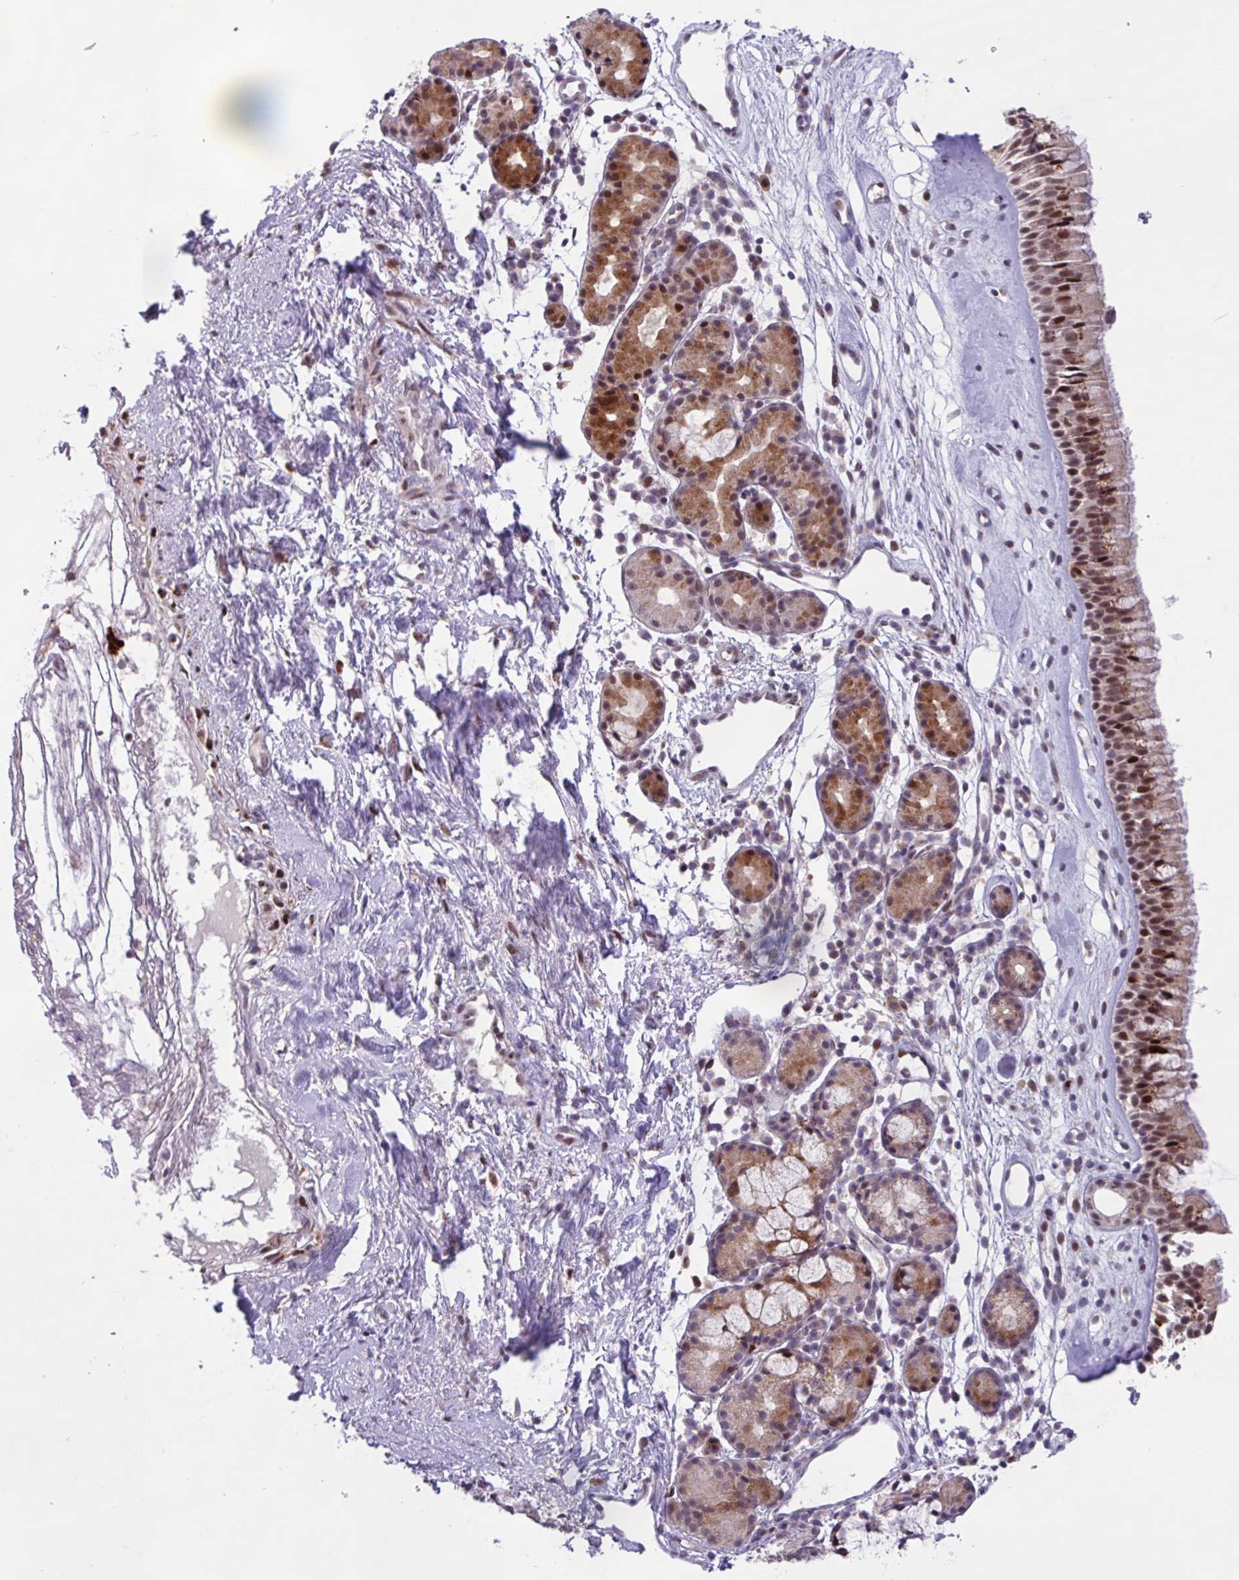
{"staining": {"intensity": "moderate", "quantity": ">75%", "location": "cytoplasmic/membranous,nuclear"}, "tissue": "nasopharynx", "cell_type": "Respiratory epithelial cells", "image_type": "normal", "snomed": [{"axis": "morphology", "description": "Normal tissue, NOS"}, {"axis": "topography", "description": "Nasopharynx"}], "caption": "Respiratory epithelial cells show medium levels of moderate cytoplasmic/membranous,nuclear staining in about >75% of cells in unremarkable human nasopharynx. Using DAB (3,3'-diaminobenzidine) (brown) and hematoxylin (blue) stains, captured at high magnification using brightfield microscopy.", "gene": "BRD3", "patient": {"sex": "male", "age": 82}}